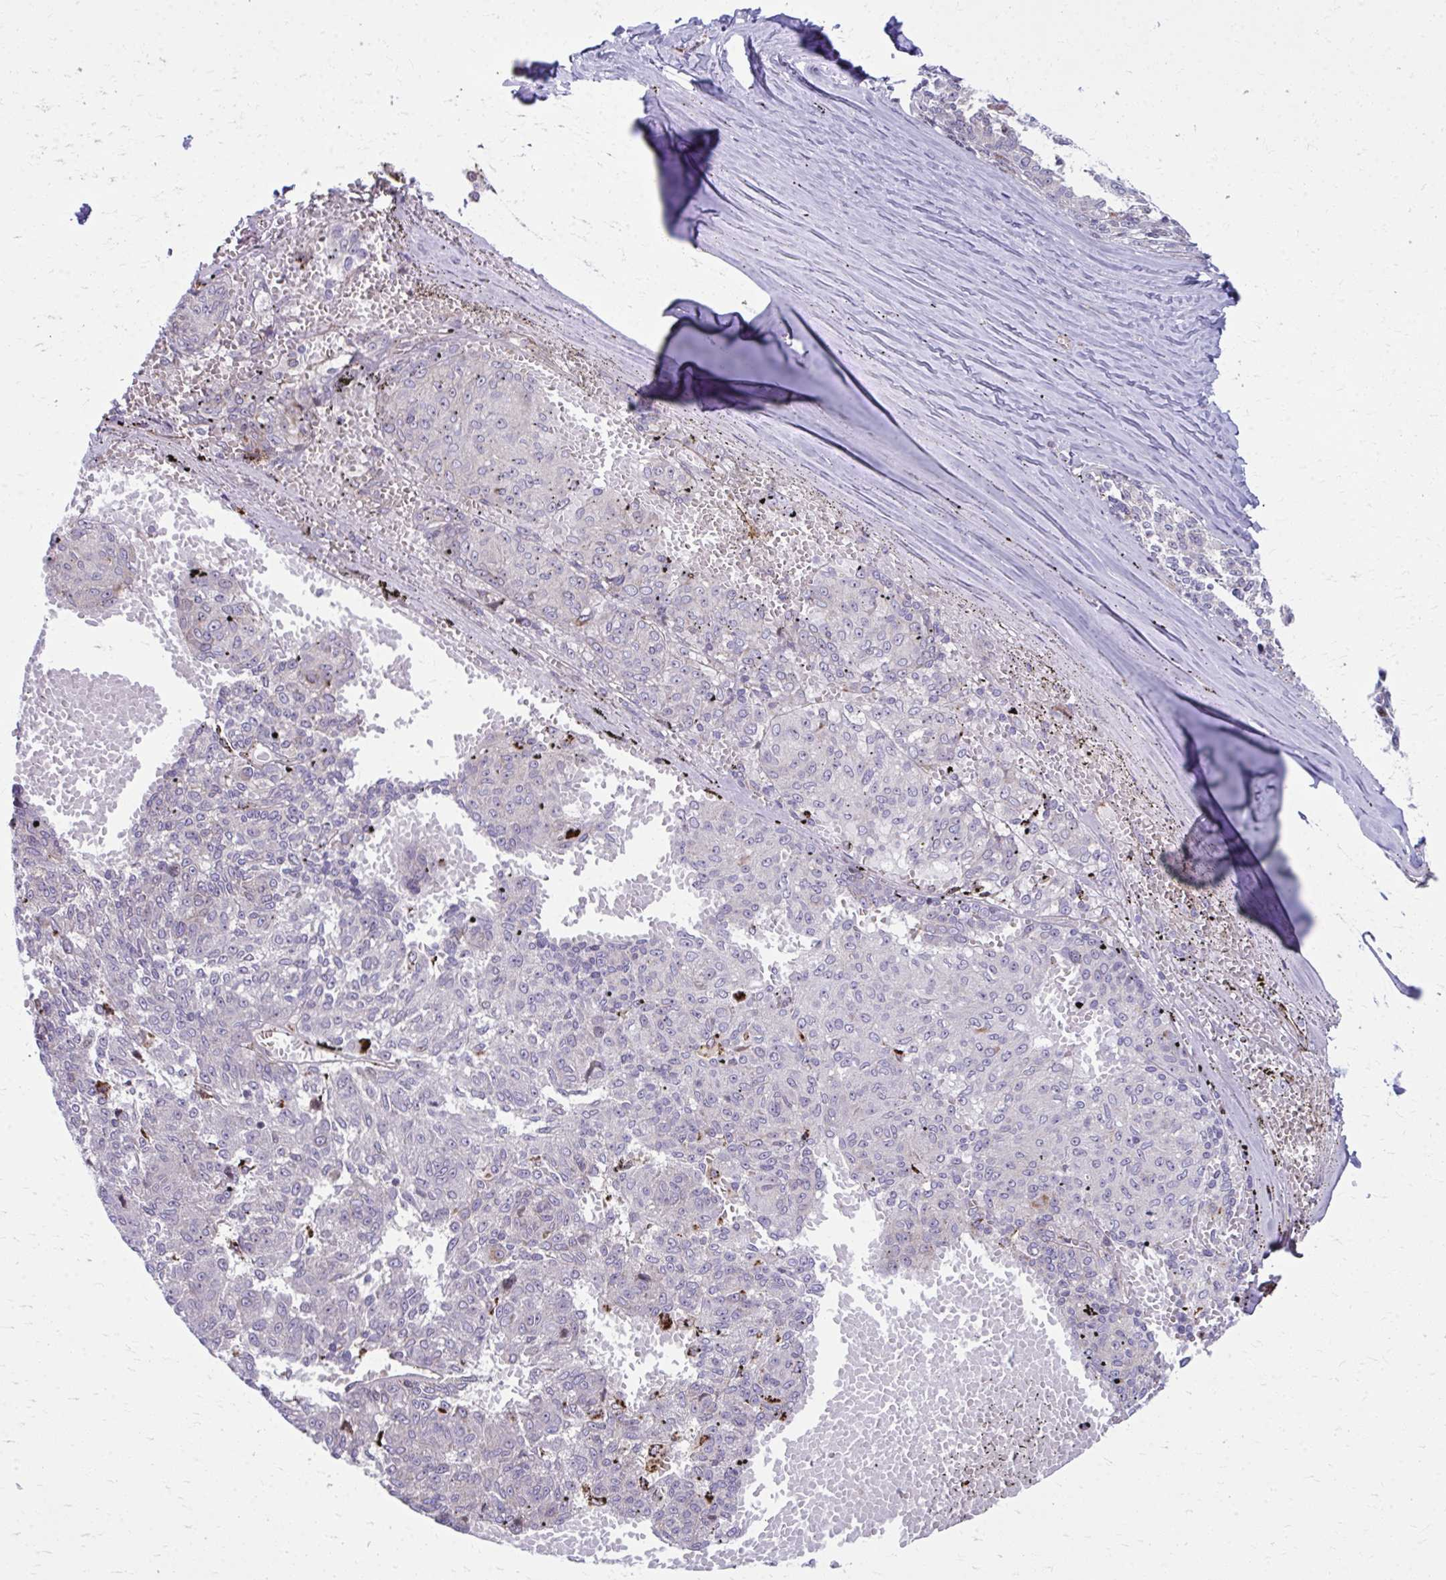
{"staining": {"intensity": "negative", "quantity": "none", "location": "none"}, "tissue": "melanoma", "cell_type": "Tumor cells", "image_type": "cancer", "snomed": [{"axis": "morphology", "description": "Malignant melanoma, NOS"}, {"axis": "topography", "description": "Skin"}], "caption": "This is a photomicrograph of immunohistochemistry staining of malignant melanoma, which shows no positivity in tumor cells. (Brightfield microscopy of DAB immunohistochemistry at high magnification).", "gene": "LRRC4B", "patient": {"sex": "female", "age": 72}}